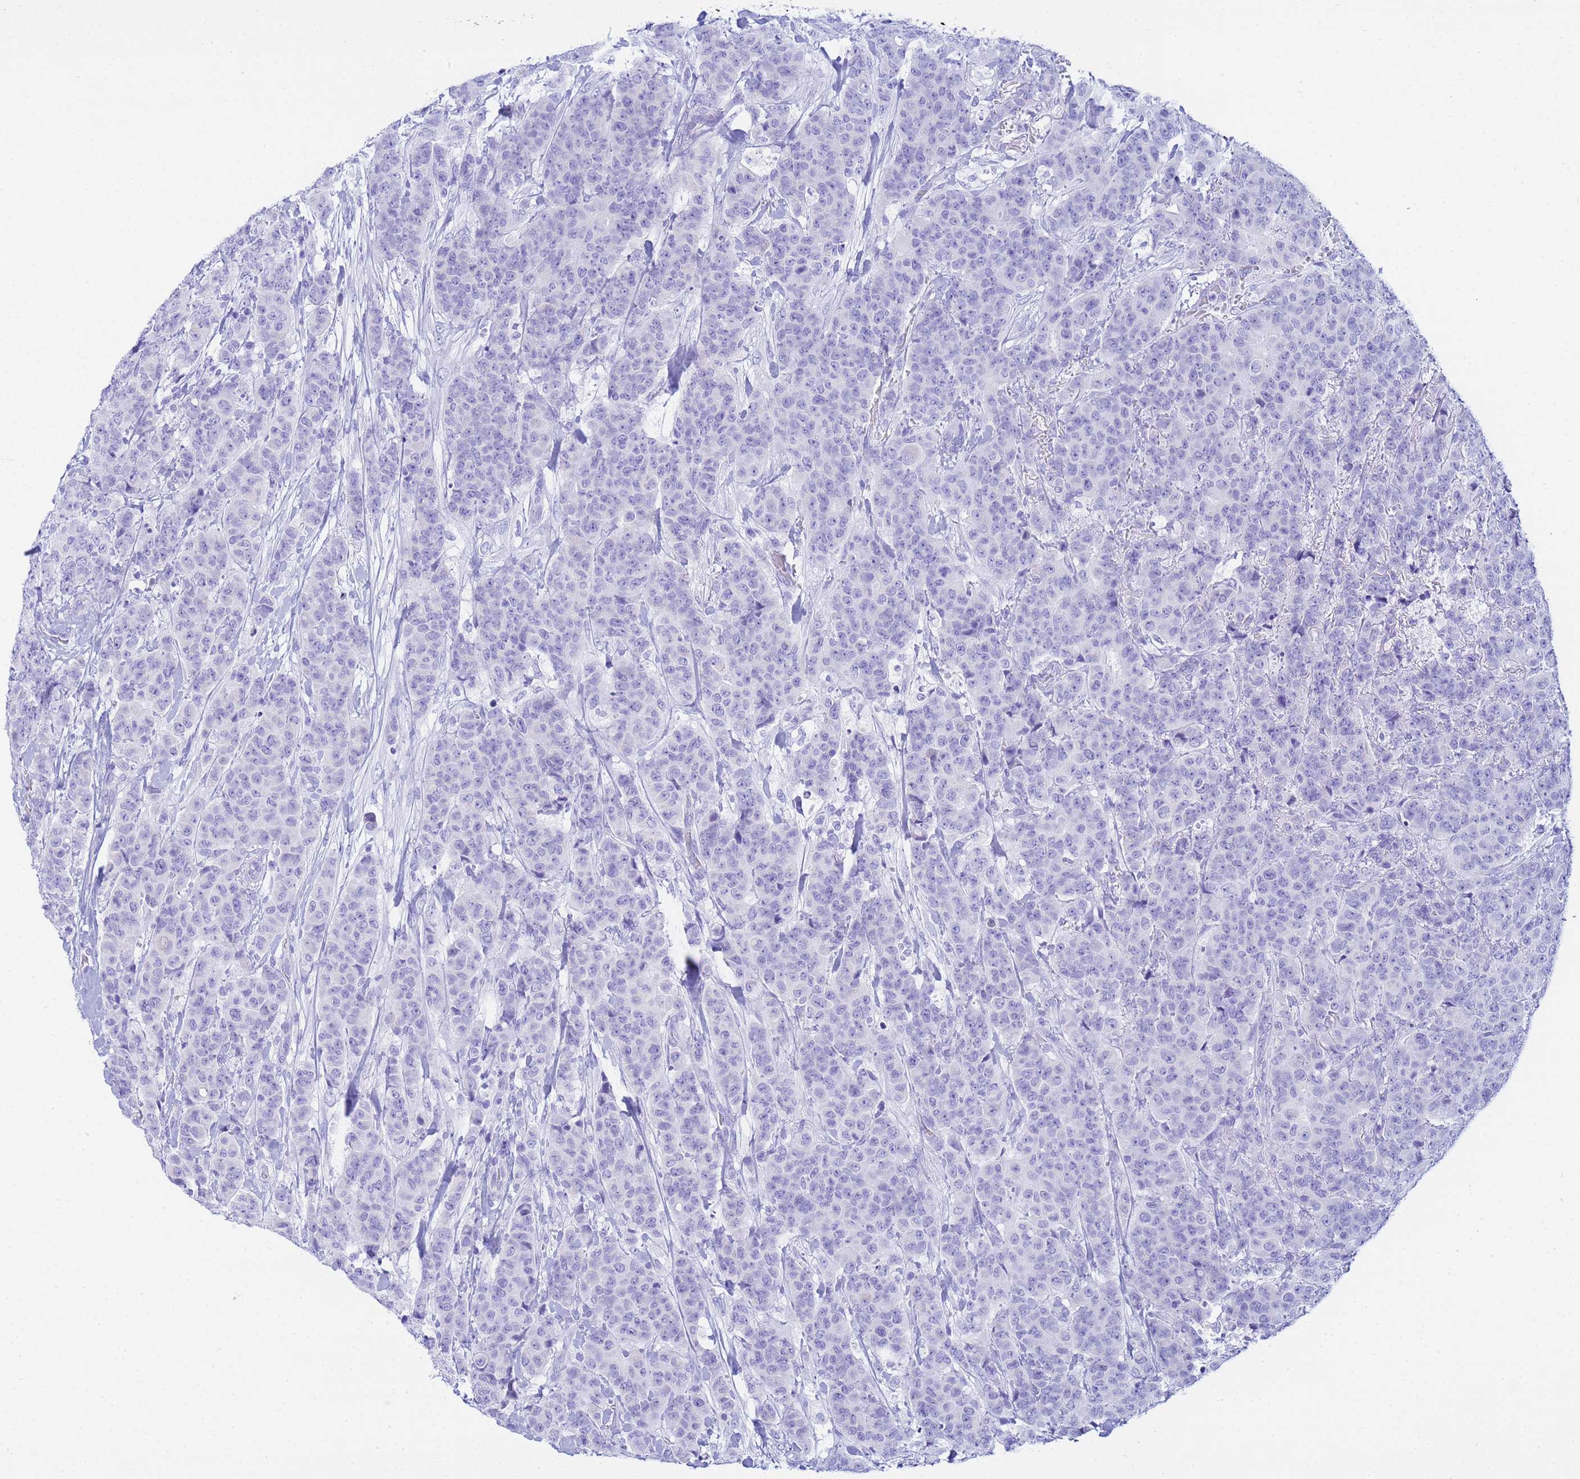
{"staining": {"intensity": "negative", "quantity": "none", "location": "none"}, "tissue": "breast cancer", "cell_type": "Tumor cells", "image_type": "cancer", "snomed": [{"axis": "morphology", "description": "Duct carcinoma"}, {"axis": "topography", "description": "Breast"}], "caption": "Tumor cells are negative for brown protein staining in intraductal carcinoma (breast). (DAB immunohistochemistry, high magnification).", "gene": "AQP12A", "patient": {"sex": "female", "age": 40}}